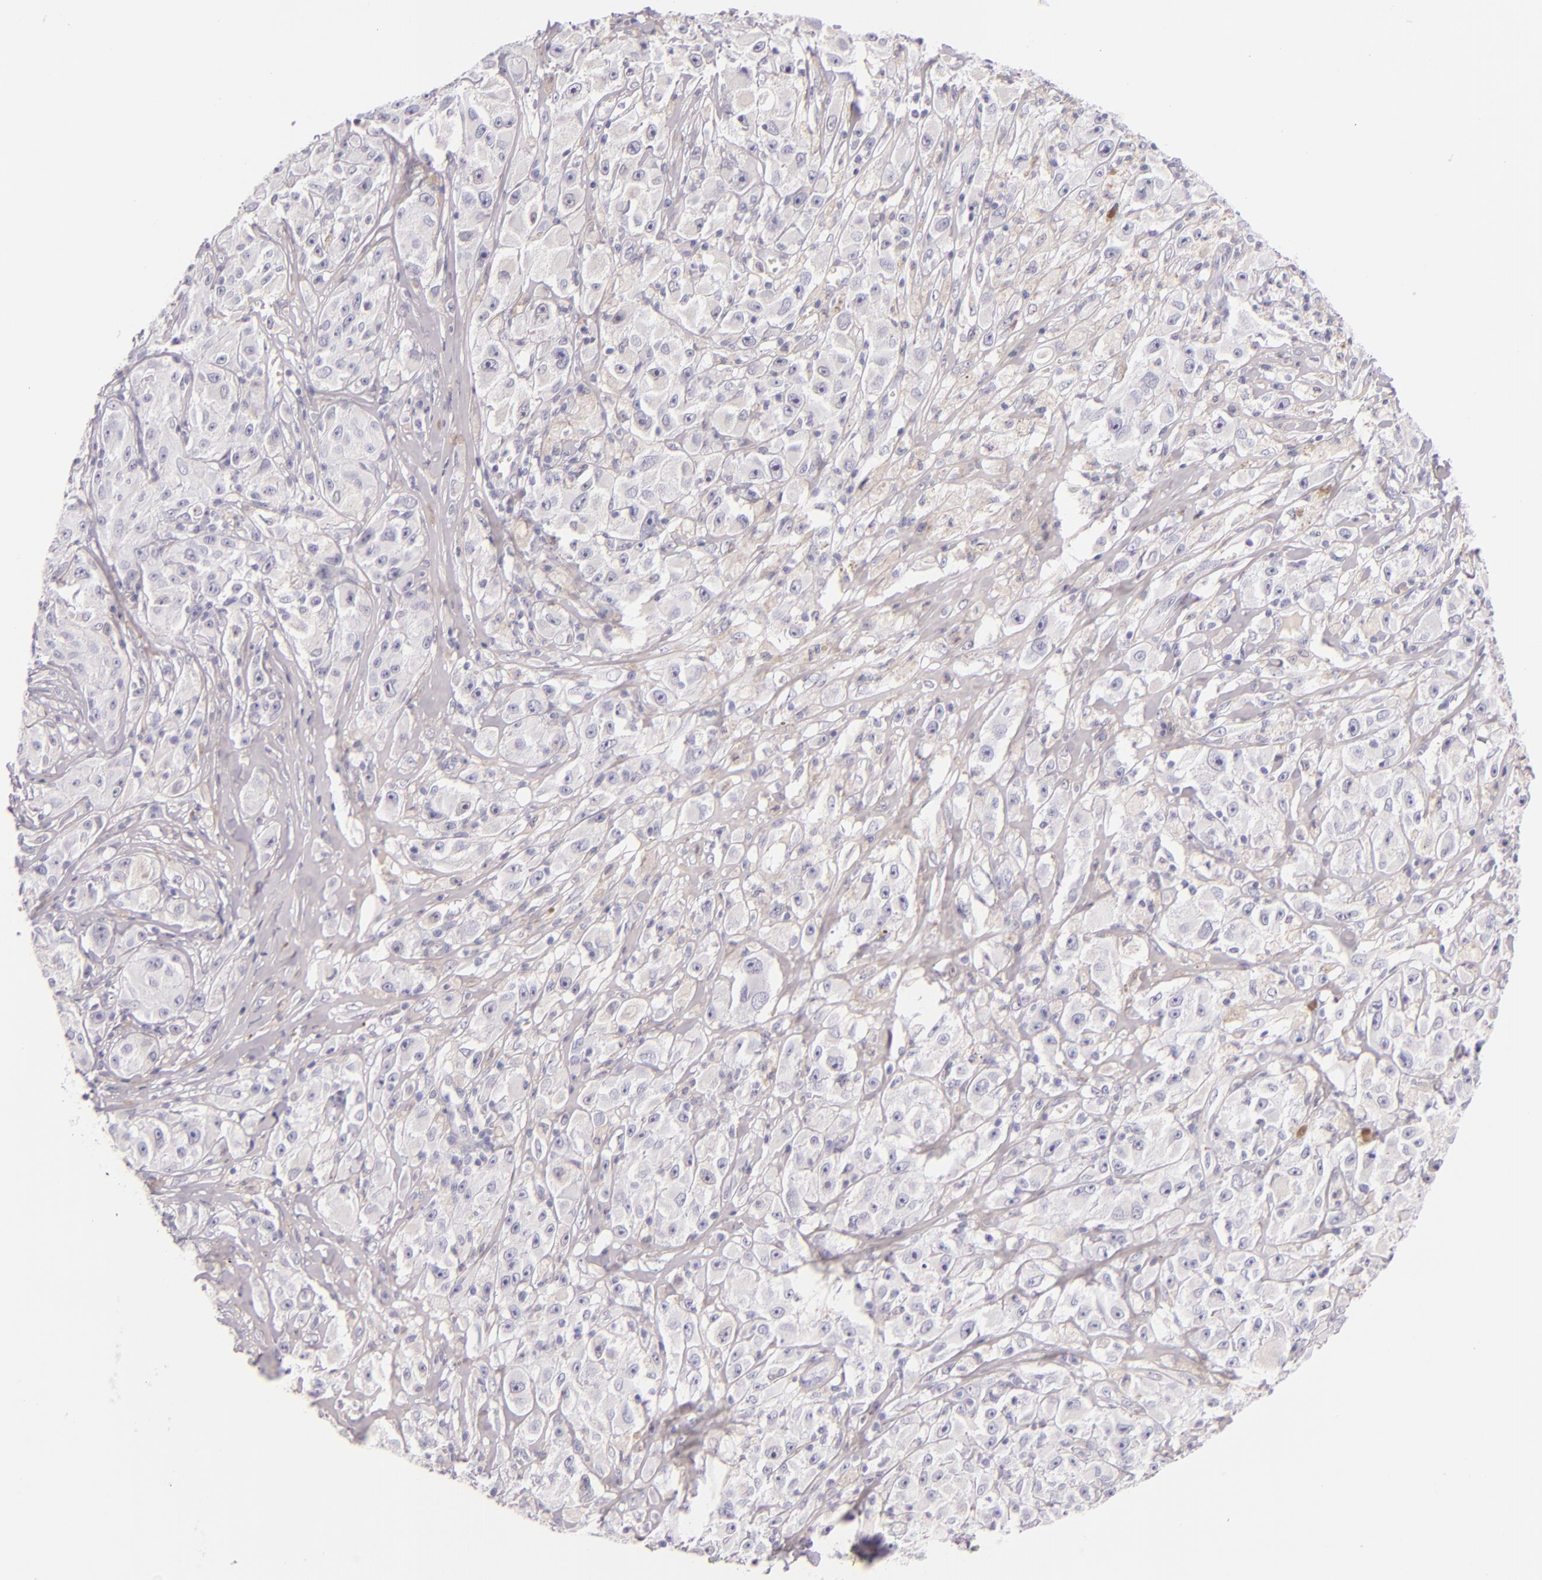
{"staining": {"intensity": "weak", "quantity": "<25%", "location": "cytoplasmic/membranous"}, "tissue": "melanoma", "cell_type": "Tumor cells", "image_type": "cancer", "snomed": [{"axis": "morphology", "description": "Malignant melanoma, NOS"}, {"axis": "topography", "description": "Skin"}], "caption": "Immunohistochemistry image of human melanoma stained for a protein (brown), which shows no staining in tumor cells.", "gene": "INA", "patient": {"sex": "male", "age": 56}}